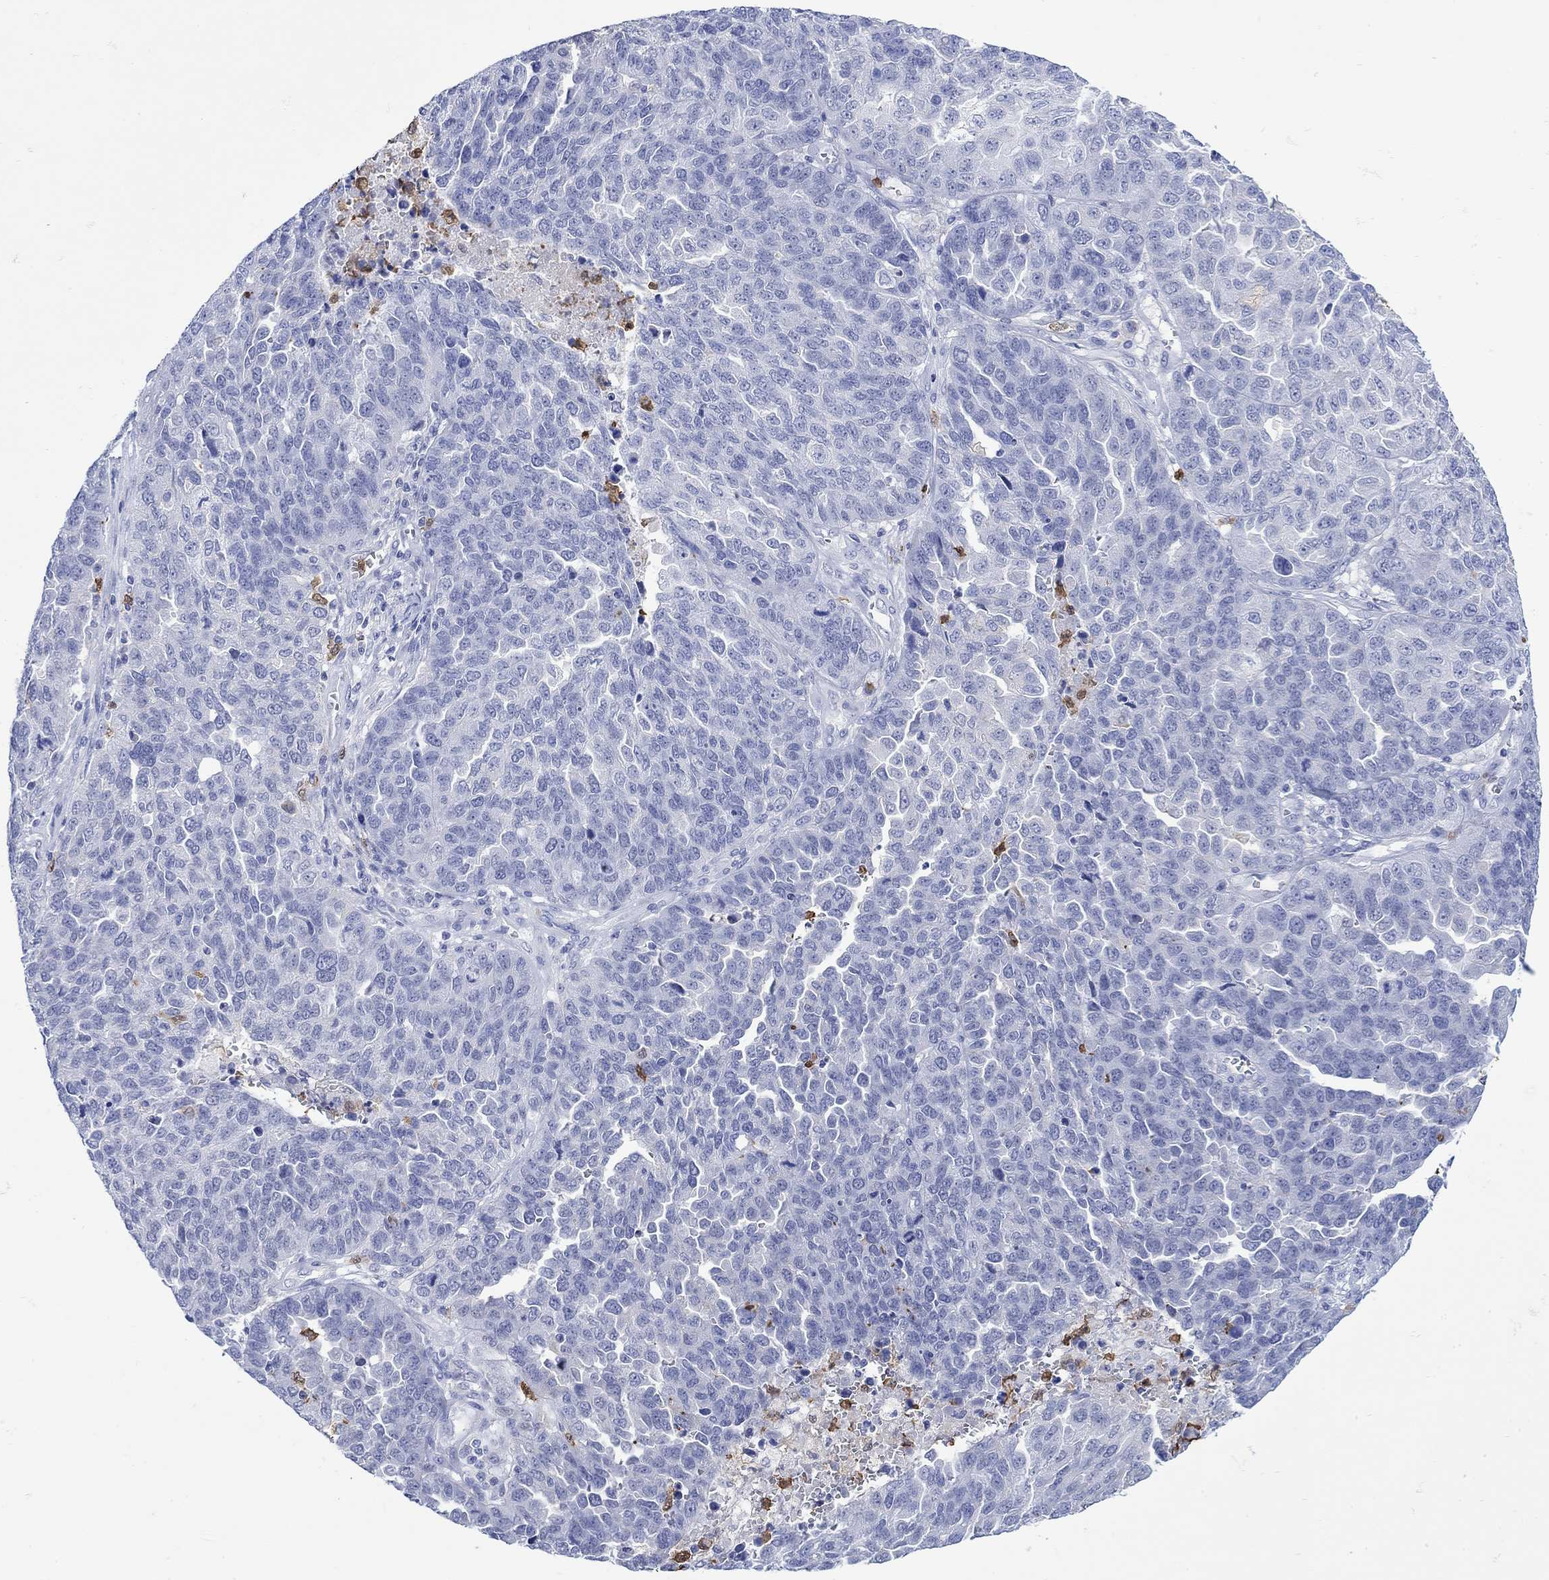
{"staining": {"intensity": "negative", "quantity": "none", "location": "none"}, "tissue": "ovarian cancer", "cell_type": "Tumor cells", "image_type": "cancer", "snomed": [{"axis": "morphology", "description": "Cystadenocarcinoma, serous, NOS"}, {"axis": "topography", "description": "Ovary"}], "caption": "Immunohistochemical staining of human serous cystadenocarcinoma (ovarian) exhibits no significant positivity in tumor cells.", "gene": "LINGO3", "patient": {"sex": "female", "age": 87}}